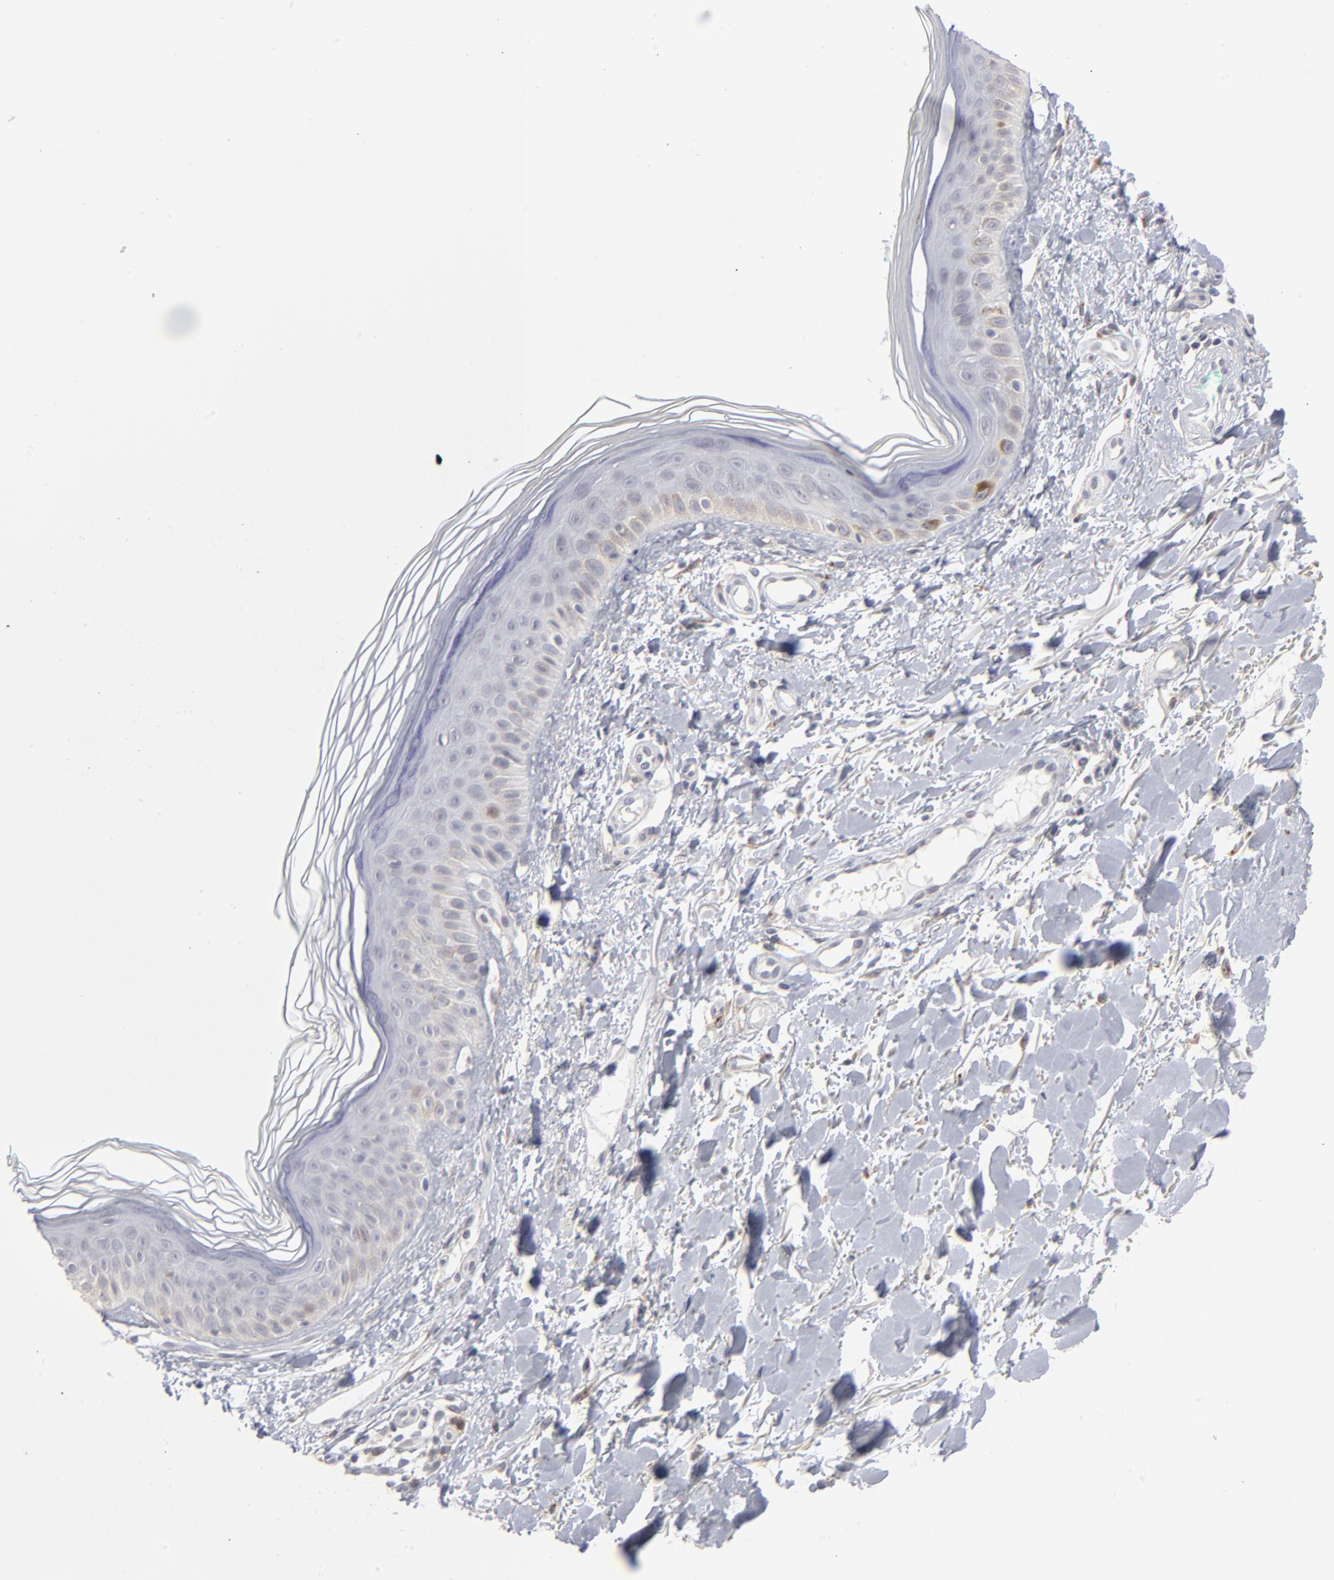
{"staining": {"intensity": "negative", "quantity": "none", "location": "none"}, "tissue": "skin", "cell_type": "Fibroblasts", "image_type": "normal", "snomed": [{"axis": "morphology", "description": "Normal tissue, NOS"}, {"axis": "topography", "description": "Skin"}], "caption": "High magnification brightfield microscopy of normal skin stained with DAB (brown) and counterstained with hematoxylin (blue): fibroblasts show no significant staining. (IHC, brightfield microscopy, high magnification).", "gene": "AURKA", "patient": {"sex": "male", "age": 71}}